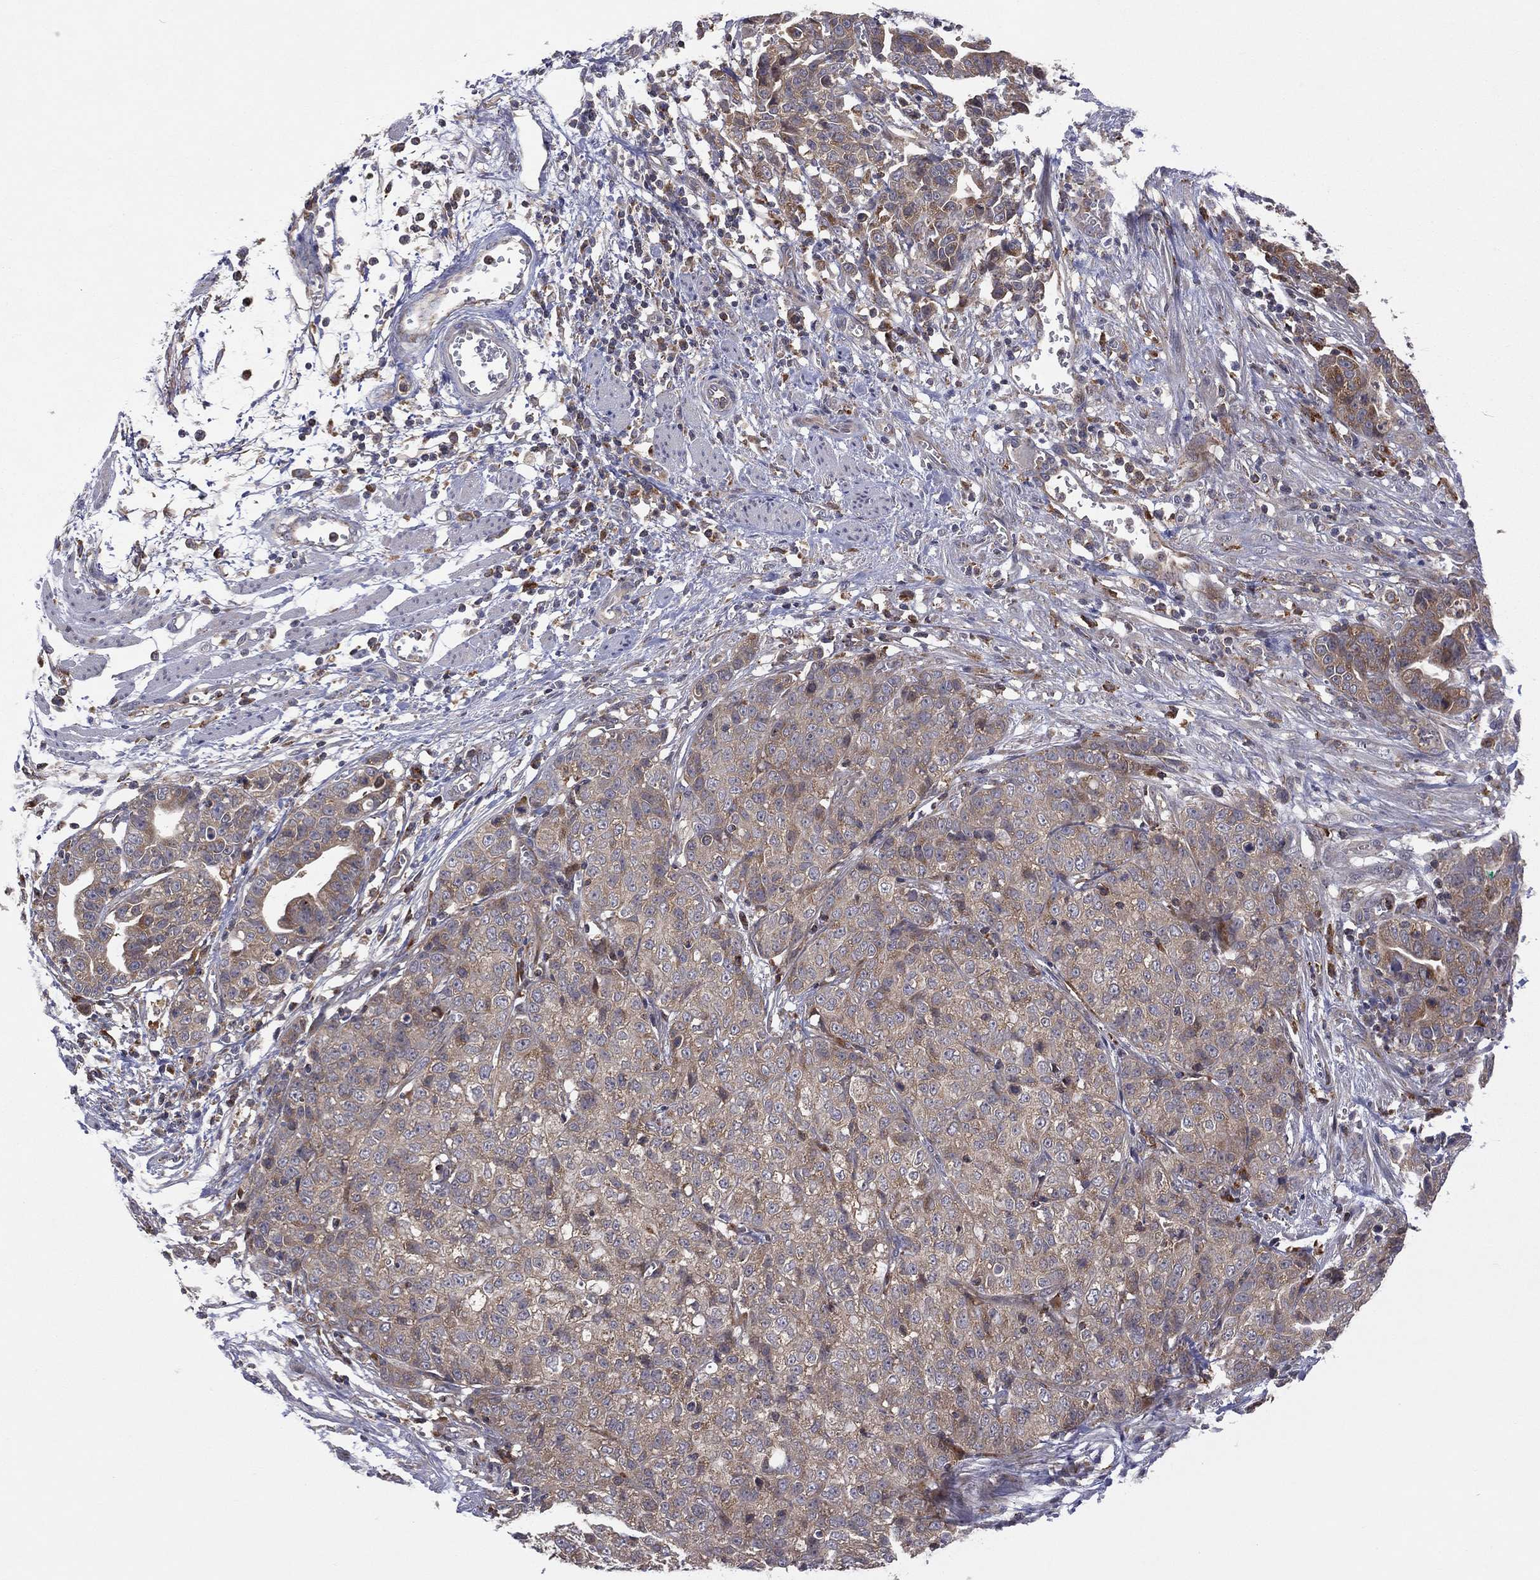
{"staining": {"intensity": "moderate", "quantity": "25%-75%", "location": "cytoplasmic/membranous"}, "tissue": "stomach cancer", "cell_type": "Tumor cells", "image_type": "cancer", "snomed": [{"axis": "morphology", "description": "Adenocarcinoma, NOS"}, {"axis": "topography", "description": "Stomach, upper"}], "caption": "IHC of human stomach adenocarcinoma exhibits medium levels of moderate cytoplasmic/membranous positivity in approximately 25%-75% of tumor cells. (Brightfield microscopy of DAB IHC at high magnification).", "gene": "STARD3", "patient": {"sex": "female", "age": 67}}